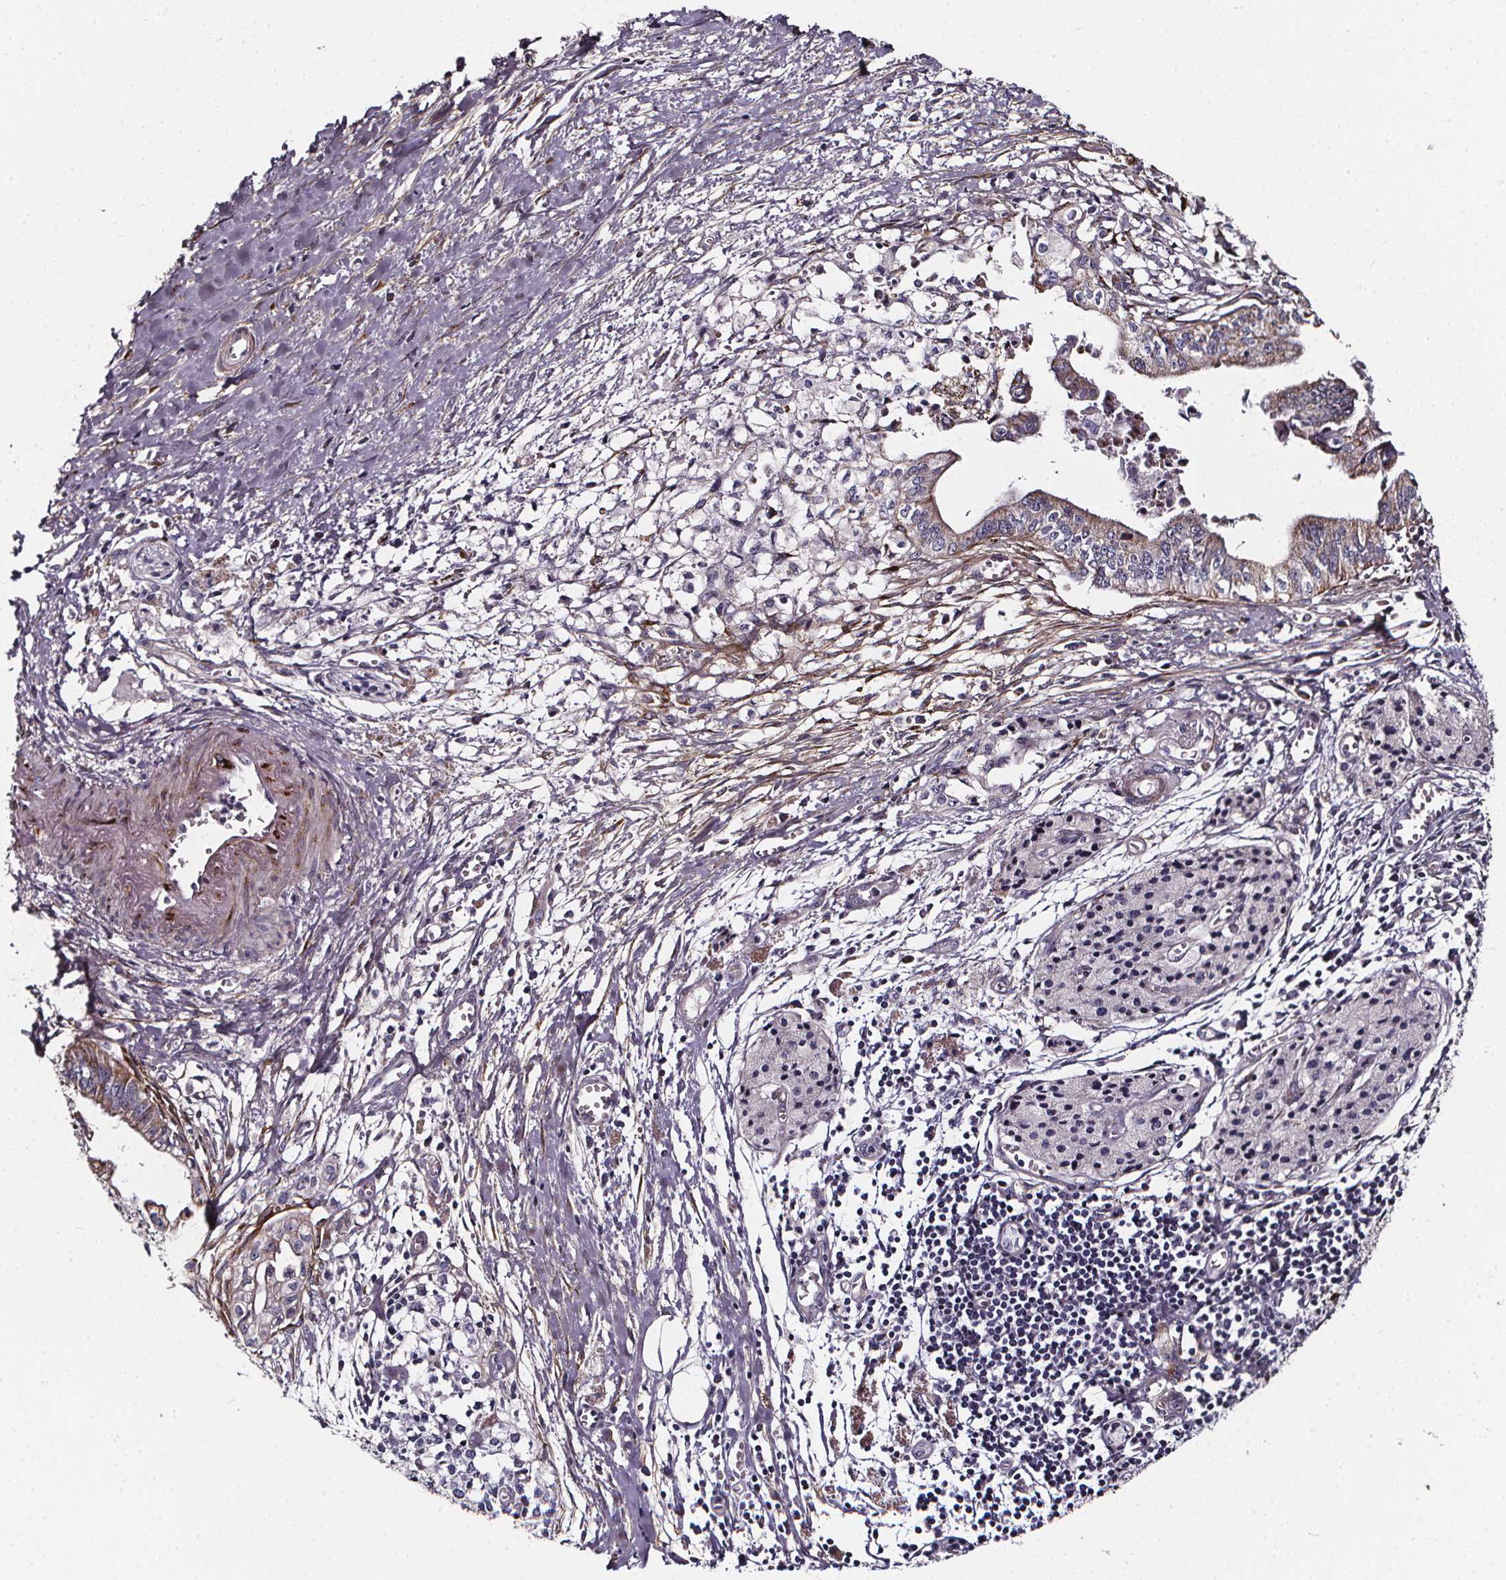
{"staining": {"intensity": "weak", "quantity": "<25%", "location": "cytoplasmic/membranous"}, "tissue": "pancreatic cancer", "cell_type": "Tumor cells", "image_type": "cancer", "snomed": [{"axis": "morphology", "description": "Adenocarcinoma, NOS"}, {"axis": "topography", "description": "Pancreas"}], "caption": "IHC of human adenocarcinoma (pancreatic) exhibits no expression in tumor cells.", "gene": "AEBP1", "patient": {"sex": "female", "age": 61}}